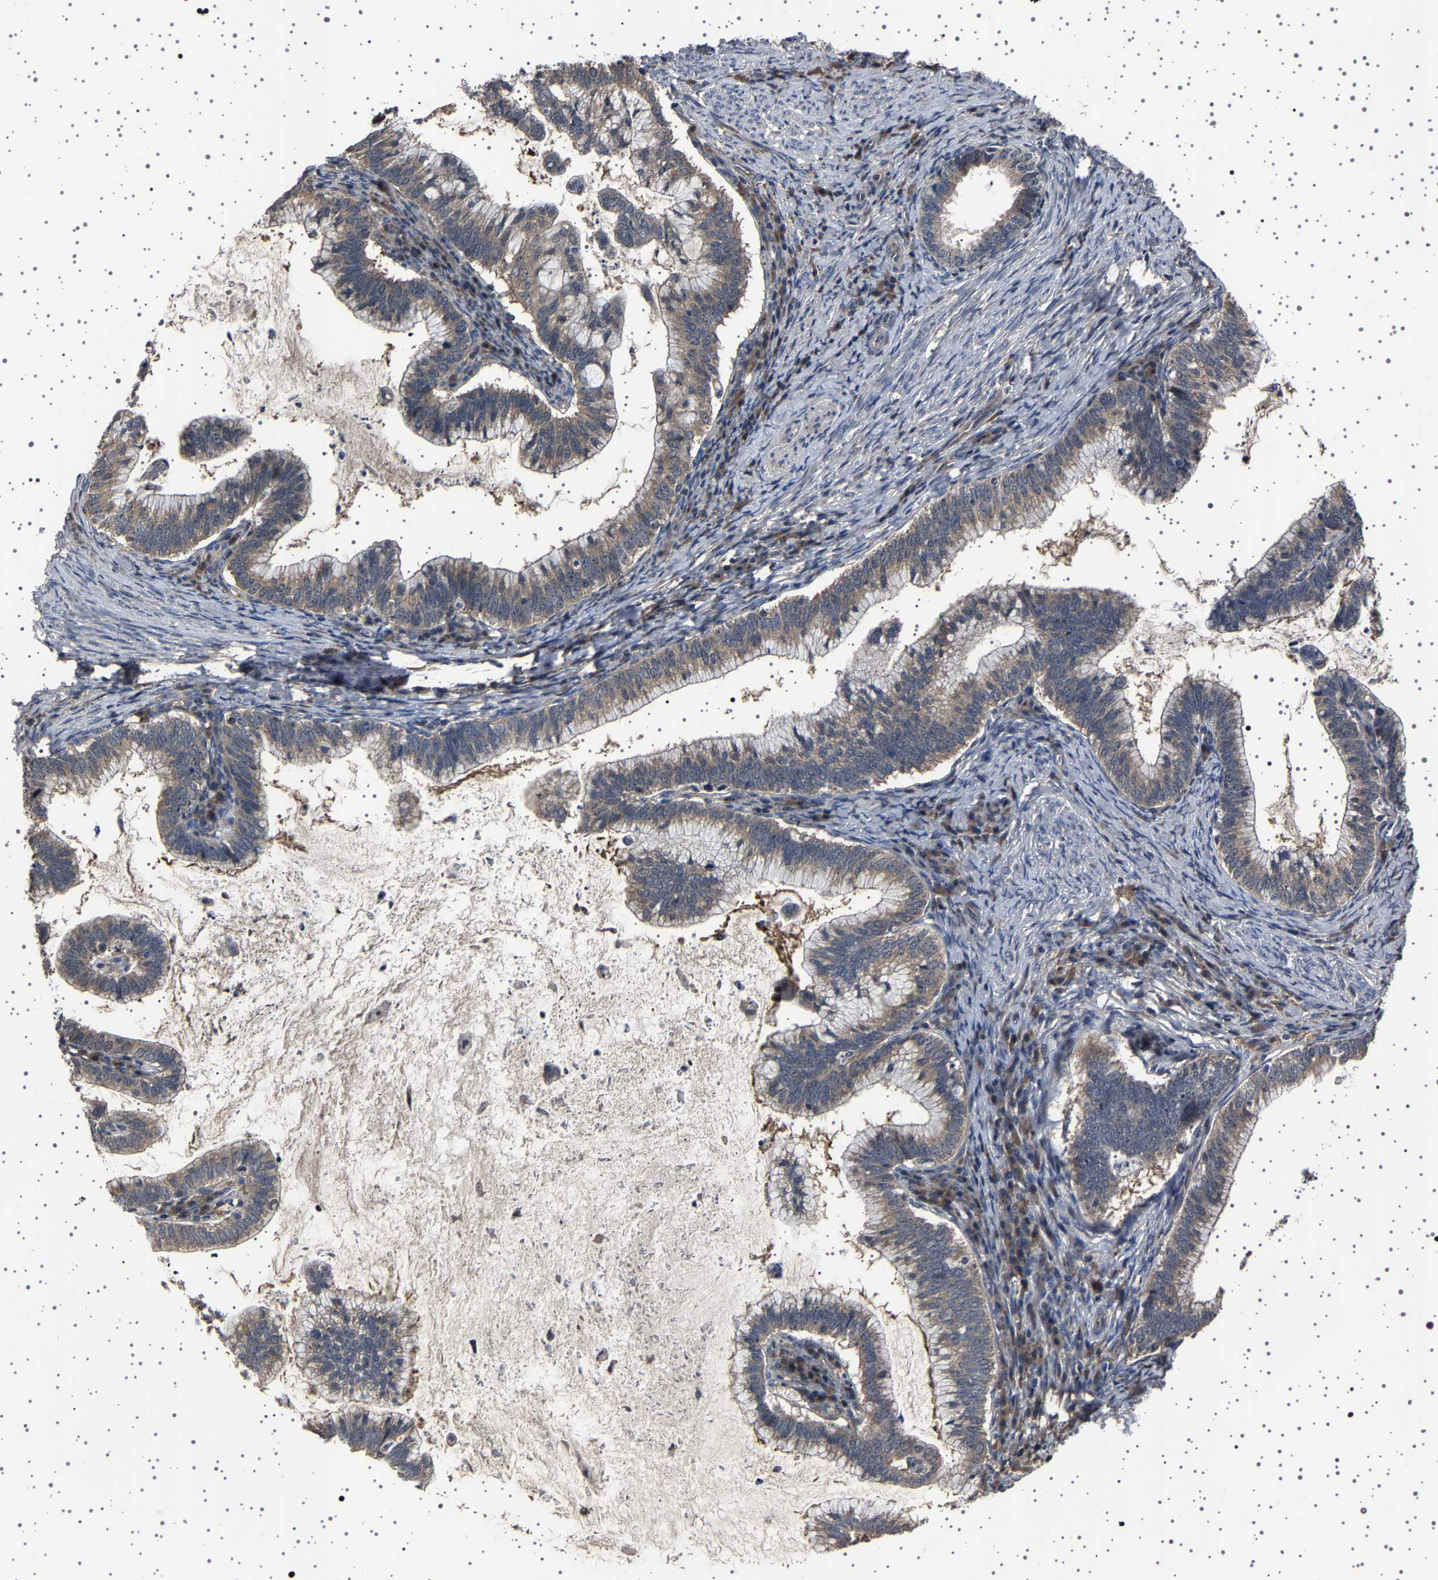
{"staining": {"intensity": "weak", "quantity": "25%-75%", "location": "cytoplasmic/membranous"}, "tissue": "cervical cancer", "cell_type": "Tumor cells", "image_type": "cancer", "snomed": [{"axis": "morphology", "description": "Adenocarcinoma, NOS"}, {"axis": "topography", "description": "Cervix"}], "caption": "Immunohistochemical staining of cervical adenocarcinoma exhibits weak cytoplasmic/membranous protein positivity in about 25%-75% of tumor cells.", "gene": "NCKAP1", "patient": {"sex": "female", "age": 36}}